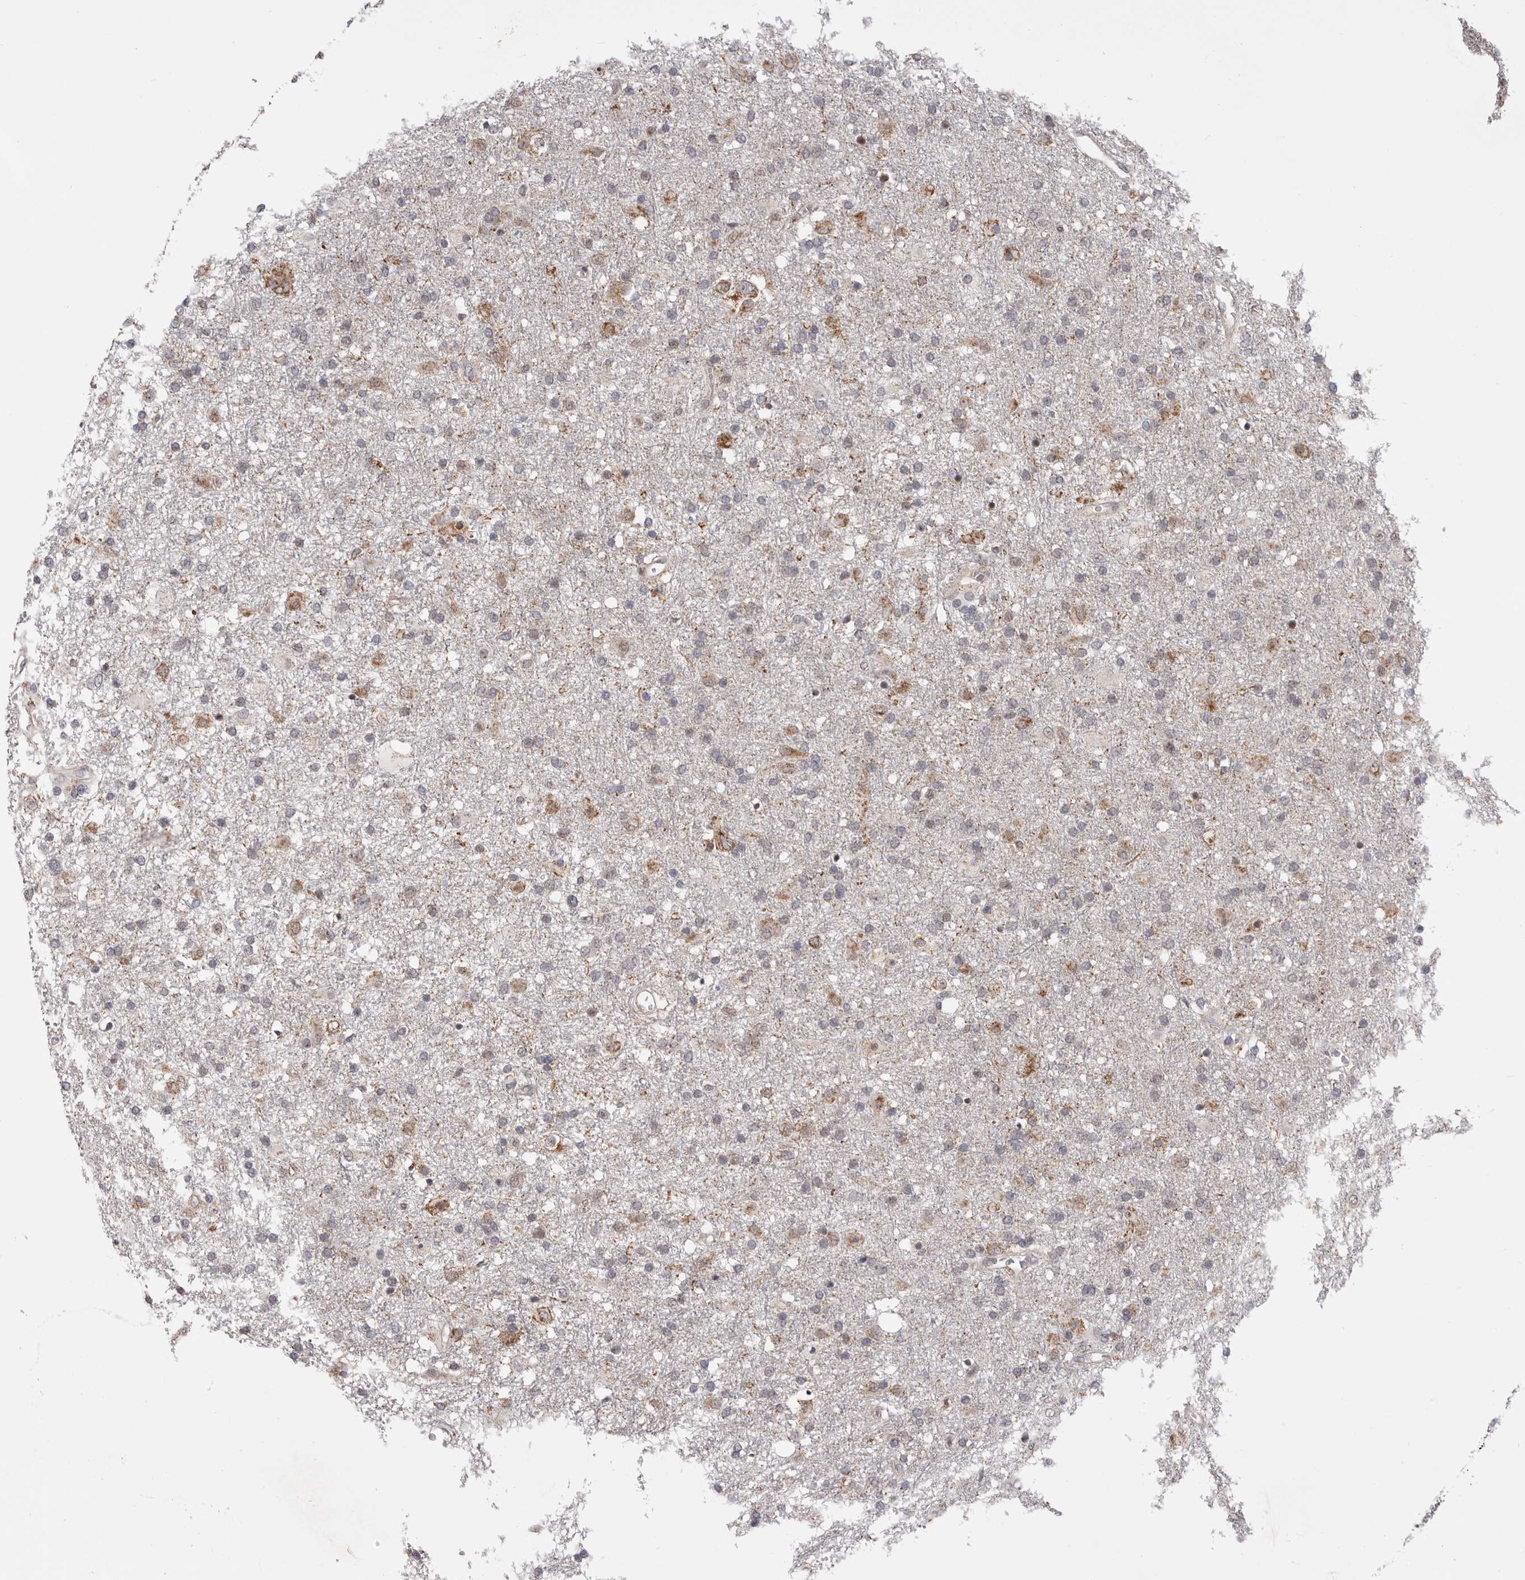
{"staining": {"intensity": "weak", "quantity": "<25%", "location": "cytoplasmic/membranous"}, "tissue": "glioma", "cell_type": "Tumor cells", "image_type": "cancer", "snomed": [{"axis": "morphology", "description": "Glioma, malignant, Low grade"}, {"axis": "topography", "description": "Brain"}], "caption": "Histopathology image shows no significant protein positivity in tumor cells of malignant glioma (low-grade). The staining is performed using DAB brown chromogen with nuclei counter-stained in using hematoxylin.", "gene": "MOGAT2", "patient": {"sex": "male", "age": 65}}